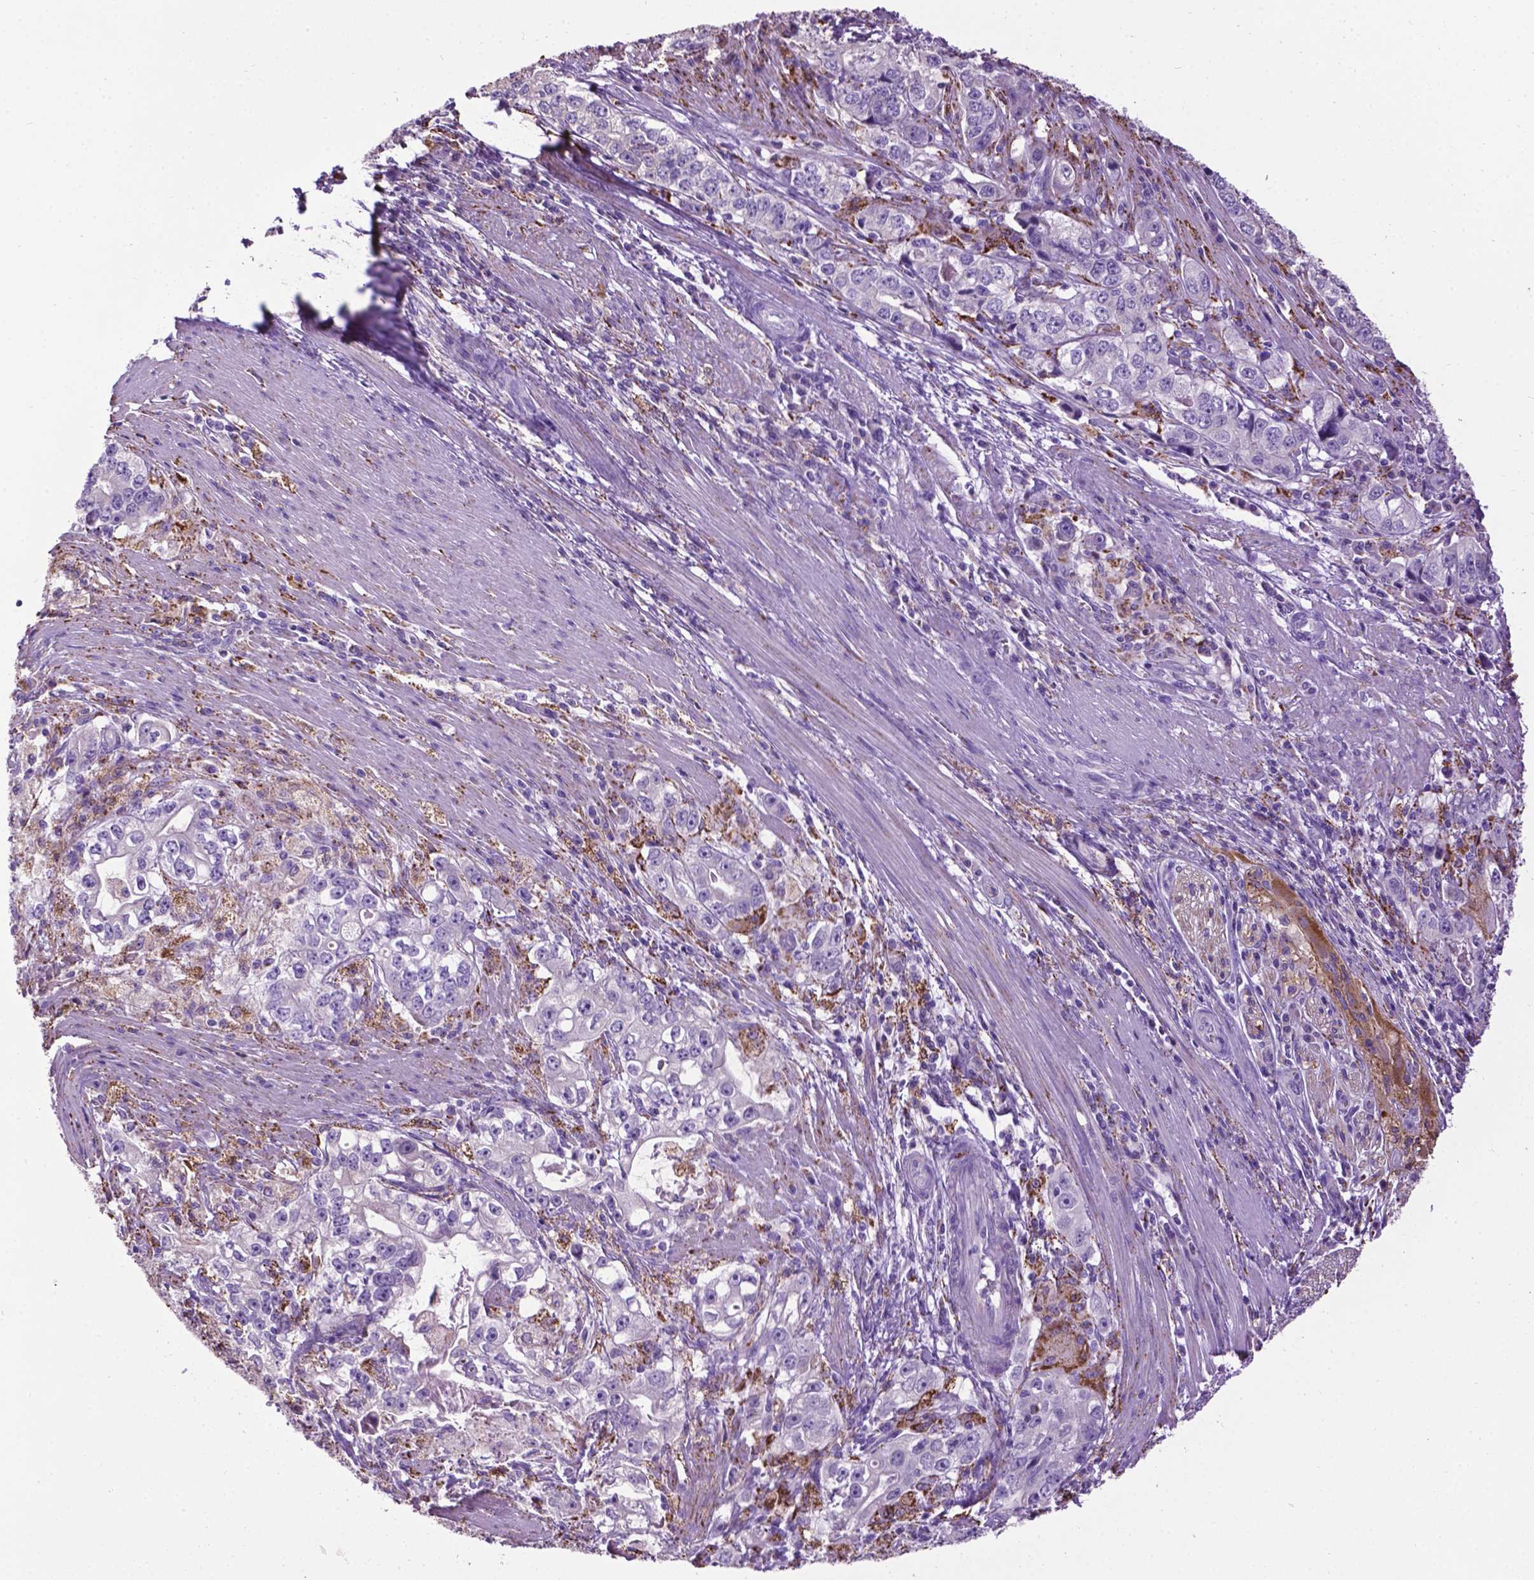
{"staining": {"intensity": "negative", "quantity": "none", "location": "none"}, "tissue": "stomach cancer", "cell_type": "Tumor cells", "image_type": "cancer", "snomed": [{"axis": "morphology", "description": "Adenocarcinoma, NOS"}, {"axis": "topography", "description": "Stomach, lower"}], "caption": "Human stomach adenocarcinoma stained for a protein using IHC displays no expression in tumor cells.", "gene": "TMEM132E", "patient": {"sex": "female", "age": 72}}